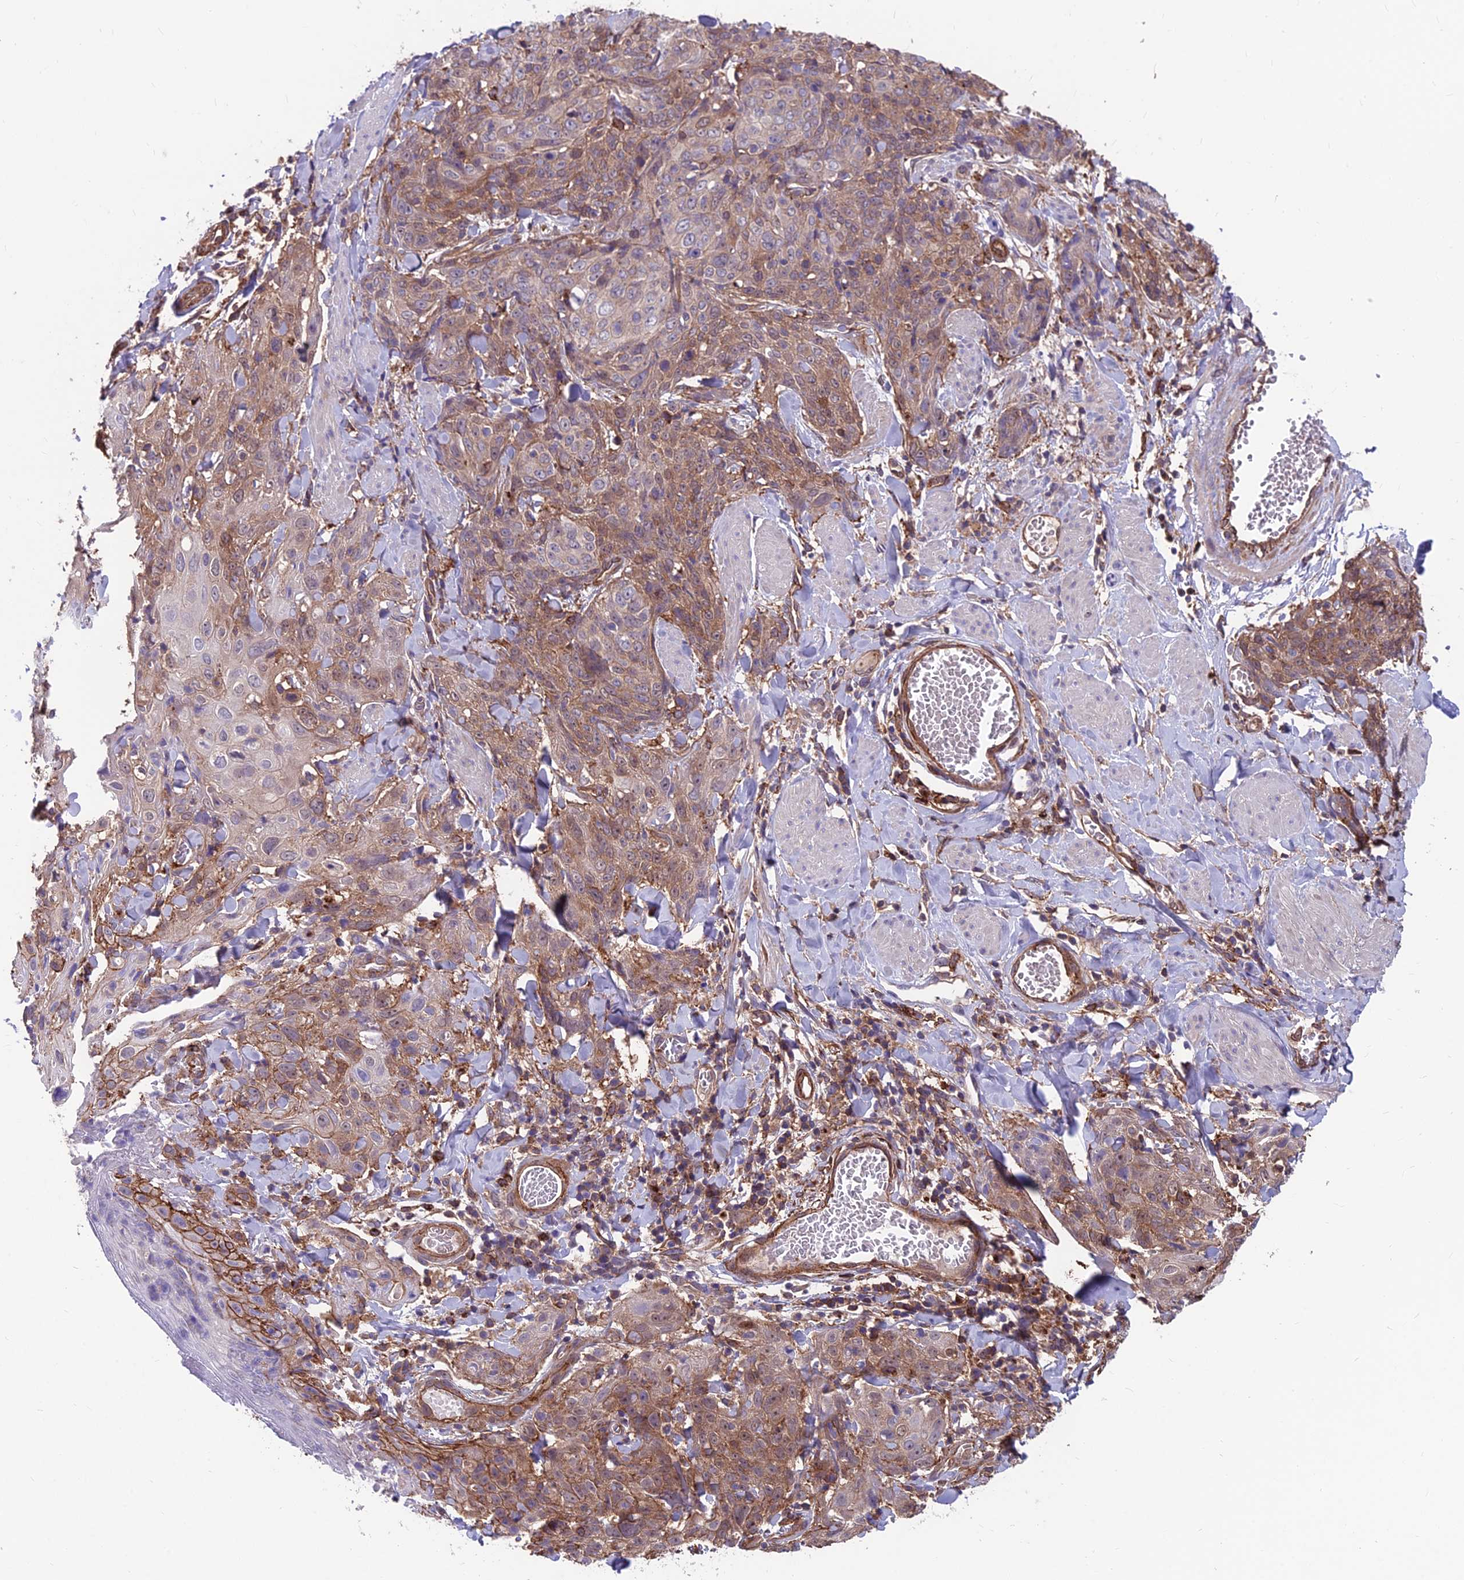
{"staining": {"intensity": "weak", "quantity": "25%-75%", "location": "cytoplasmic/membranous"}, "tissue": "skin cancer", "cell_type": "Tumor cells", "image_type": "cancer", "snomed": [{"axis": "morphology", "description": "Squamous cell carcinoma, NOS"}, {"axis": "topography", "description": "Skin"}, {"axis": "topography", "description": "Vulva"}], "caption": "Immunohistochemical staining of skin squamous cell carcinoma exhibits low levels of weak cytoplasmic/membranous positivity in approximately 25%-75% of tumor cells.", "gene": "RTN4RL1", "patient": {"sex": "female", "age": 85}}